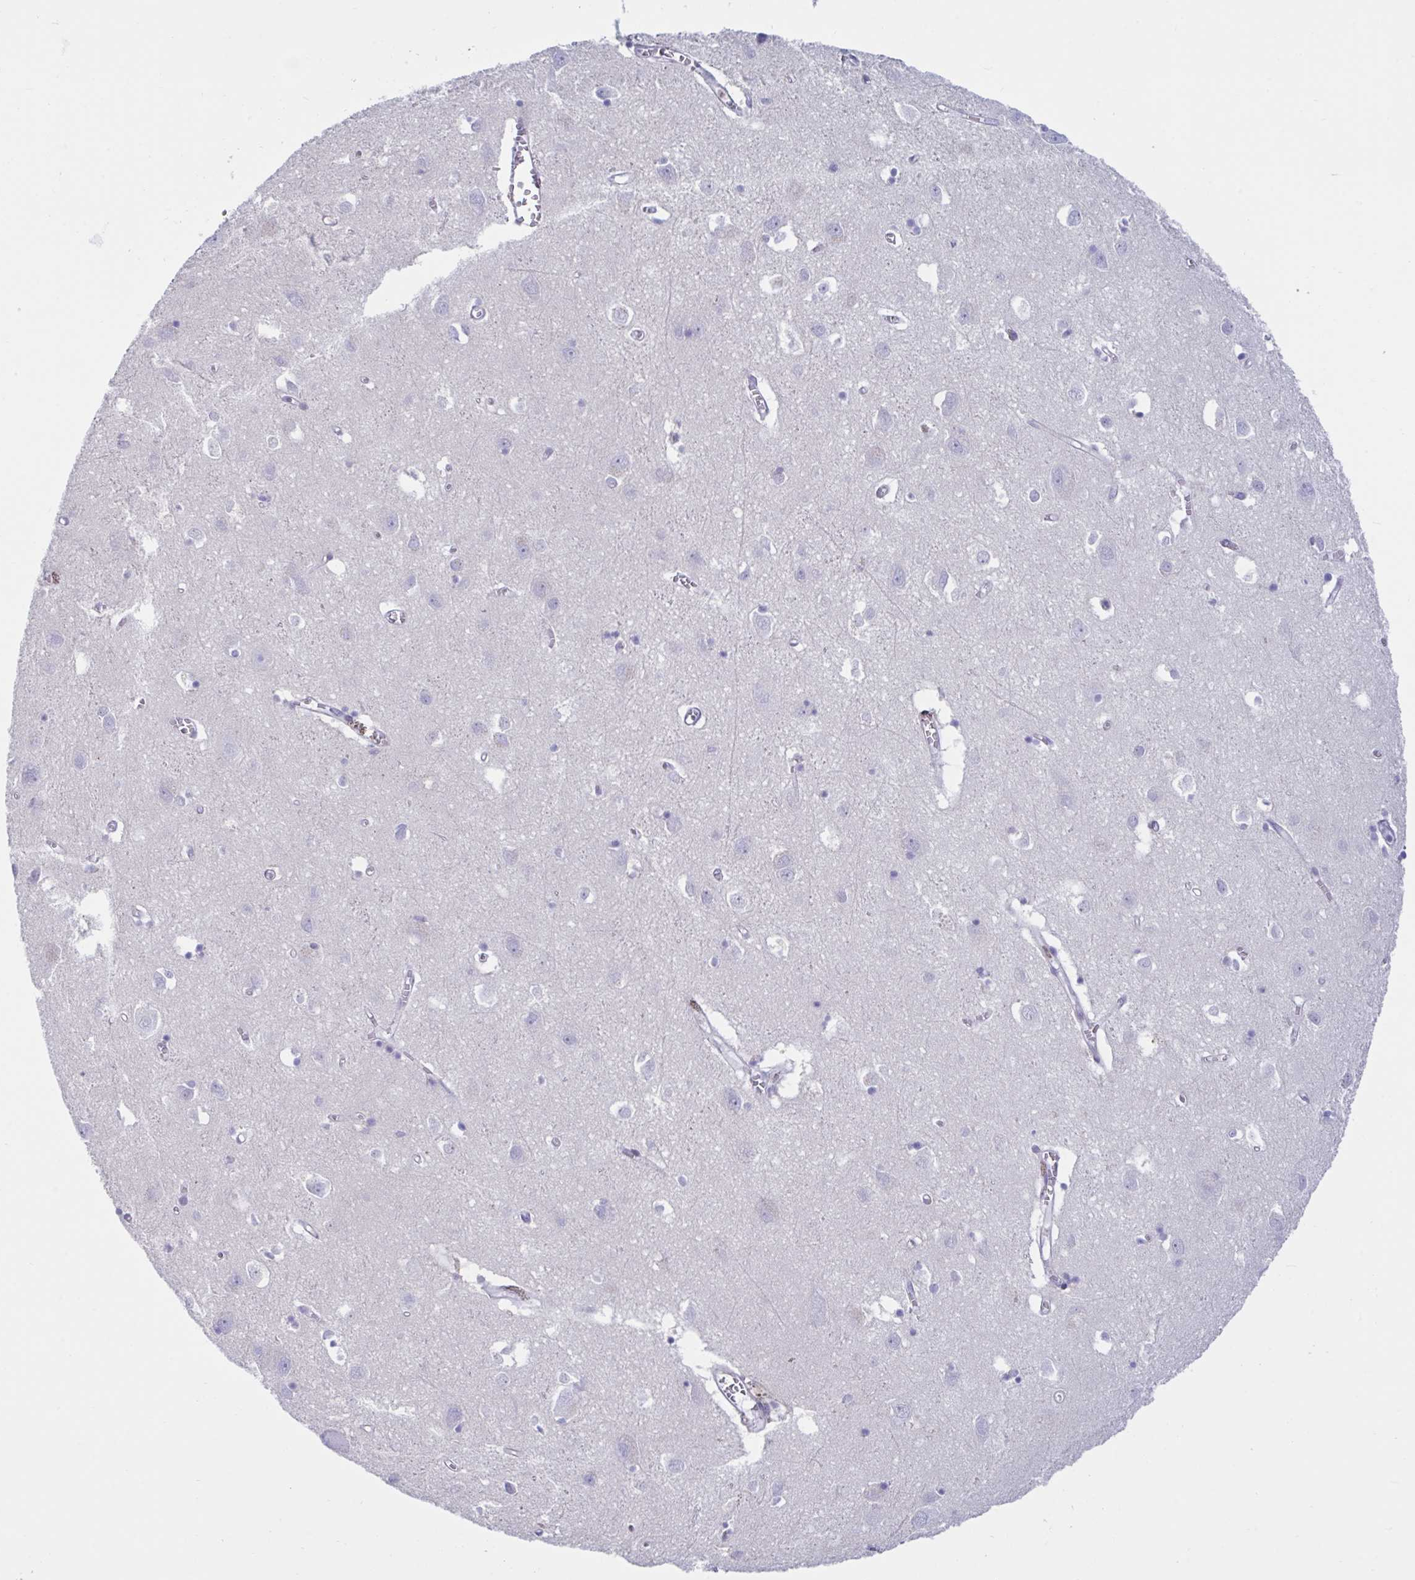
{"staining": {"intensity": "negative", "quantity": "none", "location": "none"}, "tissue": "cerebral cortex", "cell_type": "Endothelial cells", "image_type": "normal", "snomed": [{"axis": "morphology", "description": "Normal tissue, NOS"}, {"axis": "topography", "description": "Cerebral cortex"}], "caption": "Immunohistochemical staining of normal human cerebral cortex shows no significant staining in endothelial cells. (DAB immunohistochemistry (IHC), high magnification).", "gene": "IKZF2", "patient": {"sex": "male", "age": 70}}